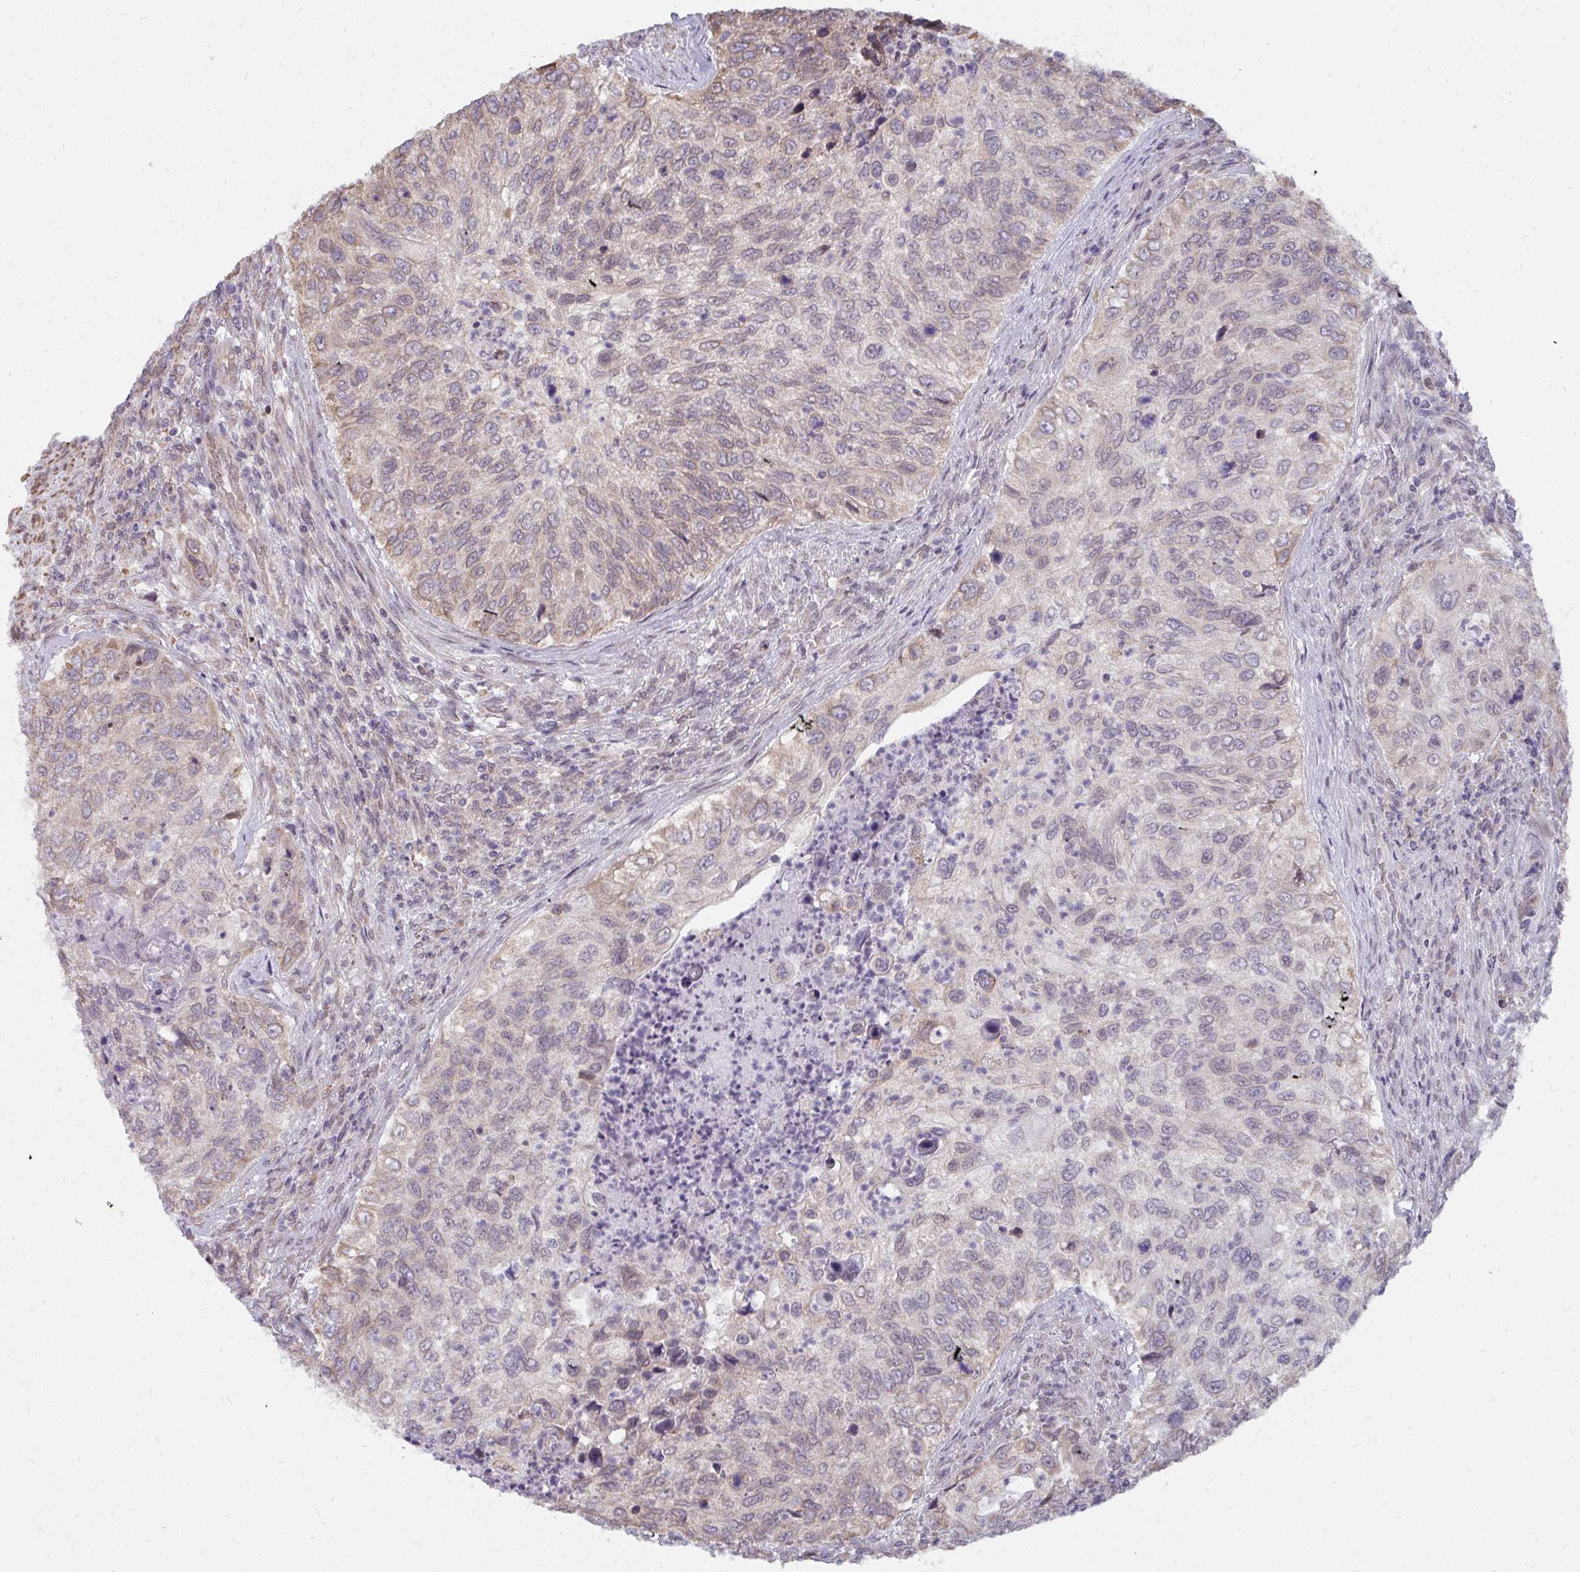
{"staining": {"intensity": "weak", "quantity": "<25%", "location": "cytoplasmic/membranous"}, "tissue": "urothelial cancer", "cell_type": "Tumor cells", "image_type": "cancer", "snomed": [{"axis": "morphology", "description": "Urothelial carcinoma, High grade"}, {"axis": "topography", "description": "Urinary bladder"}], "caption": "Tumor cells show no significant protein positivity in urothelial cancer.", "gene": "NMNAT1", "patient": {"sex": "female", "age": 60}}